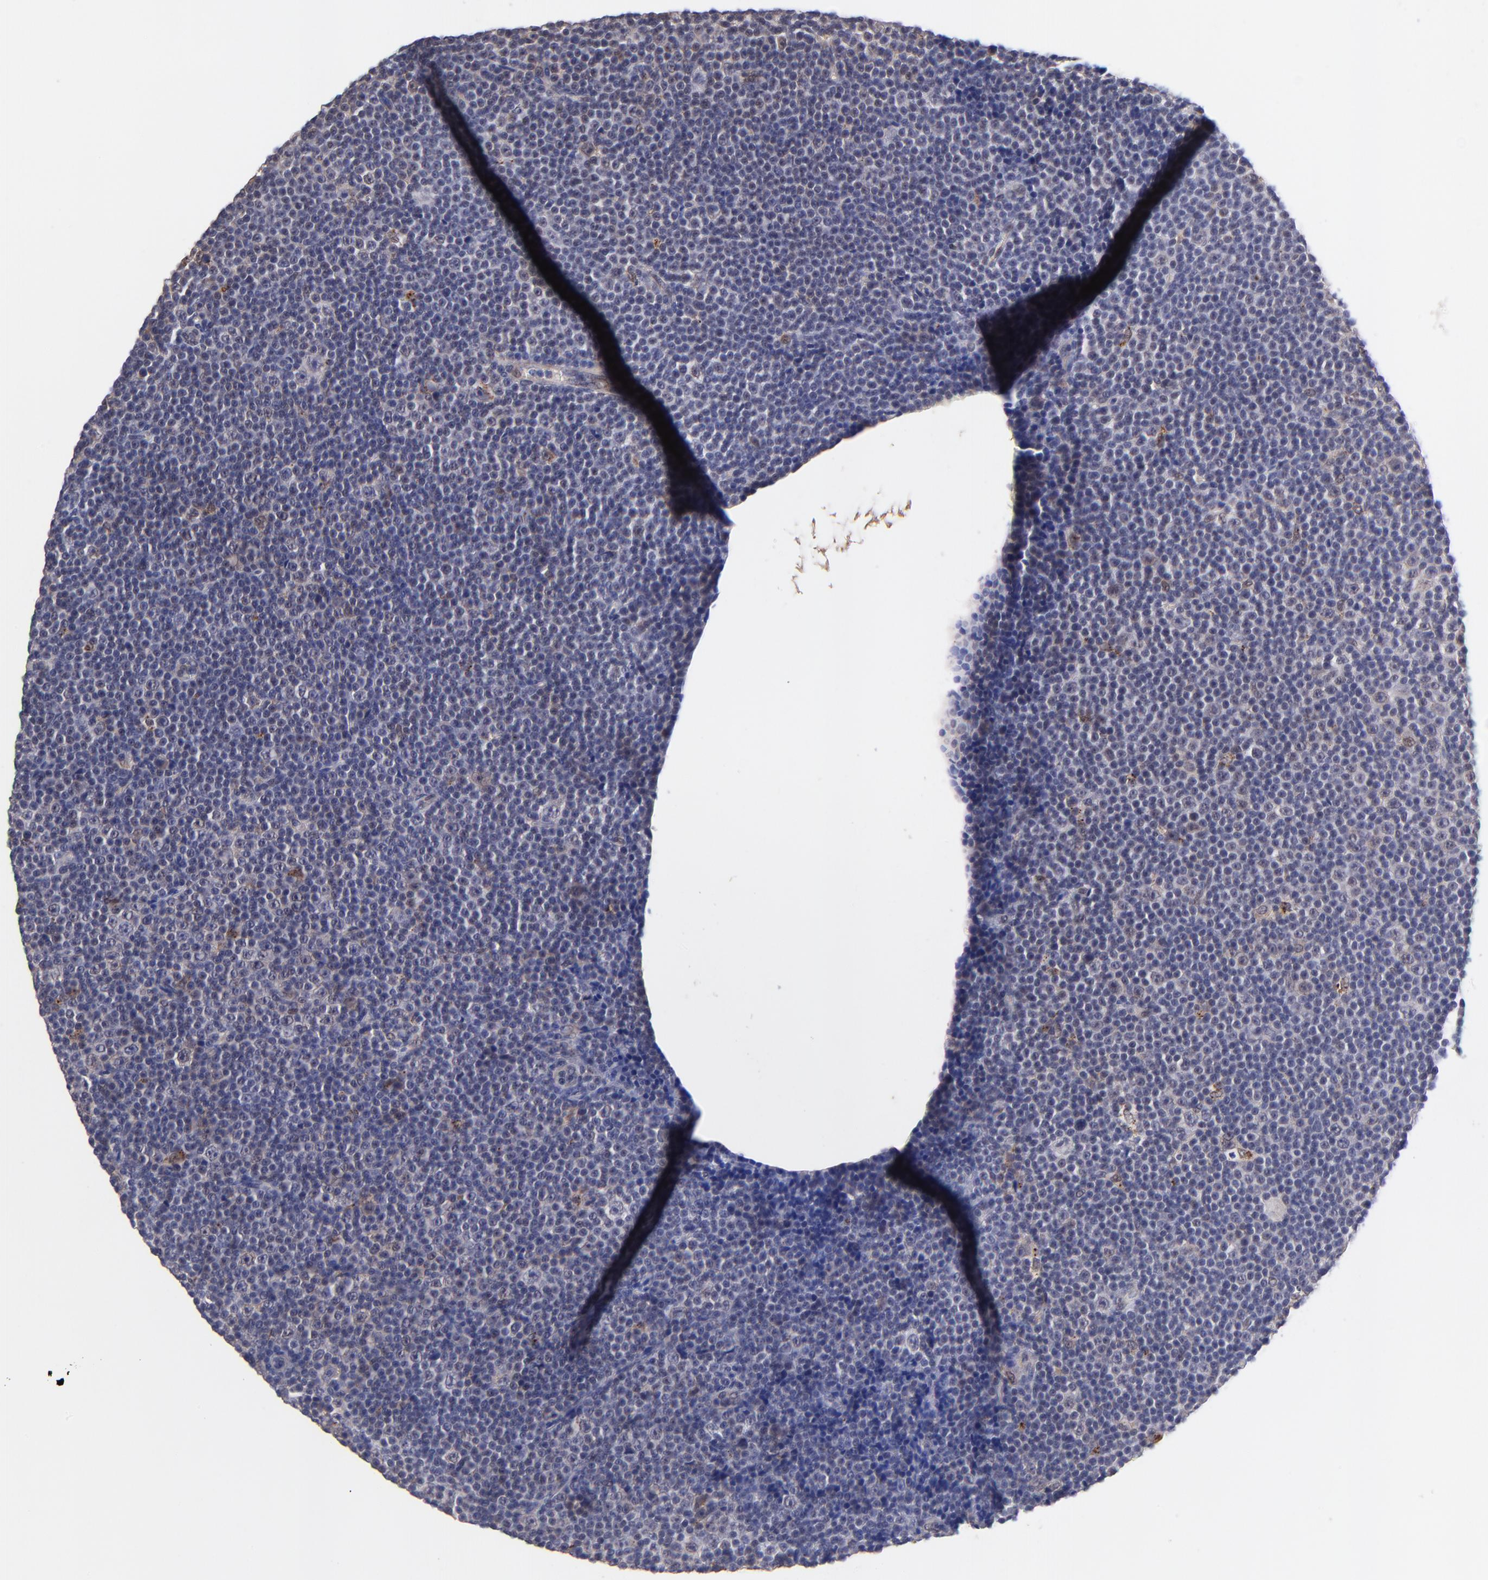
{"staining": {"intensity": "weak", "quantity": "<25%", "location": "cytoplasmic/membranous"}, "tissue": "lymphoma", "cell_type": "Tumor cells", "image_type": "cancer", "snomed": [{"axis": "morphology", "description": "Malignant lymphoma, non-Hodgkin's type, Low grade"}, {"axis": "topography", "description": "Lymph node"}], "caption": "Lymphoma stained for a protein using immunohistochemistry shows no expression tumor cells.", "gene": "ZNF747", "patient": {"sex": "female", "age": 67}}